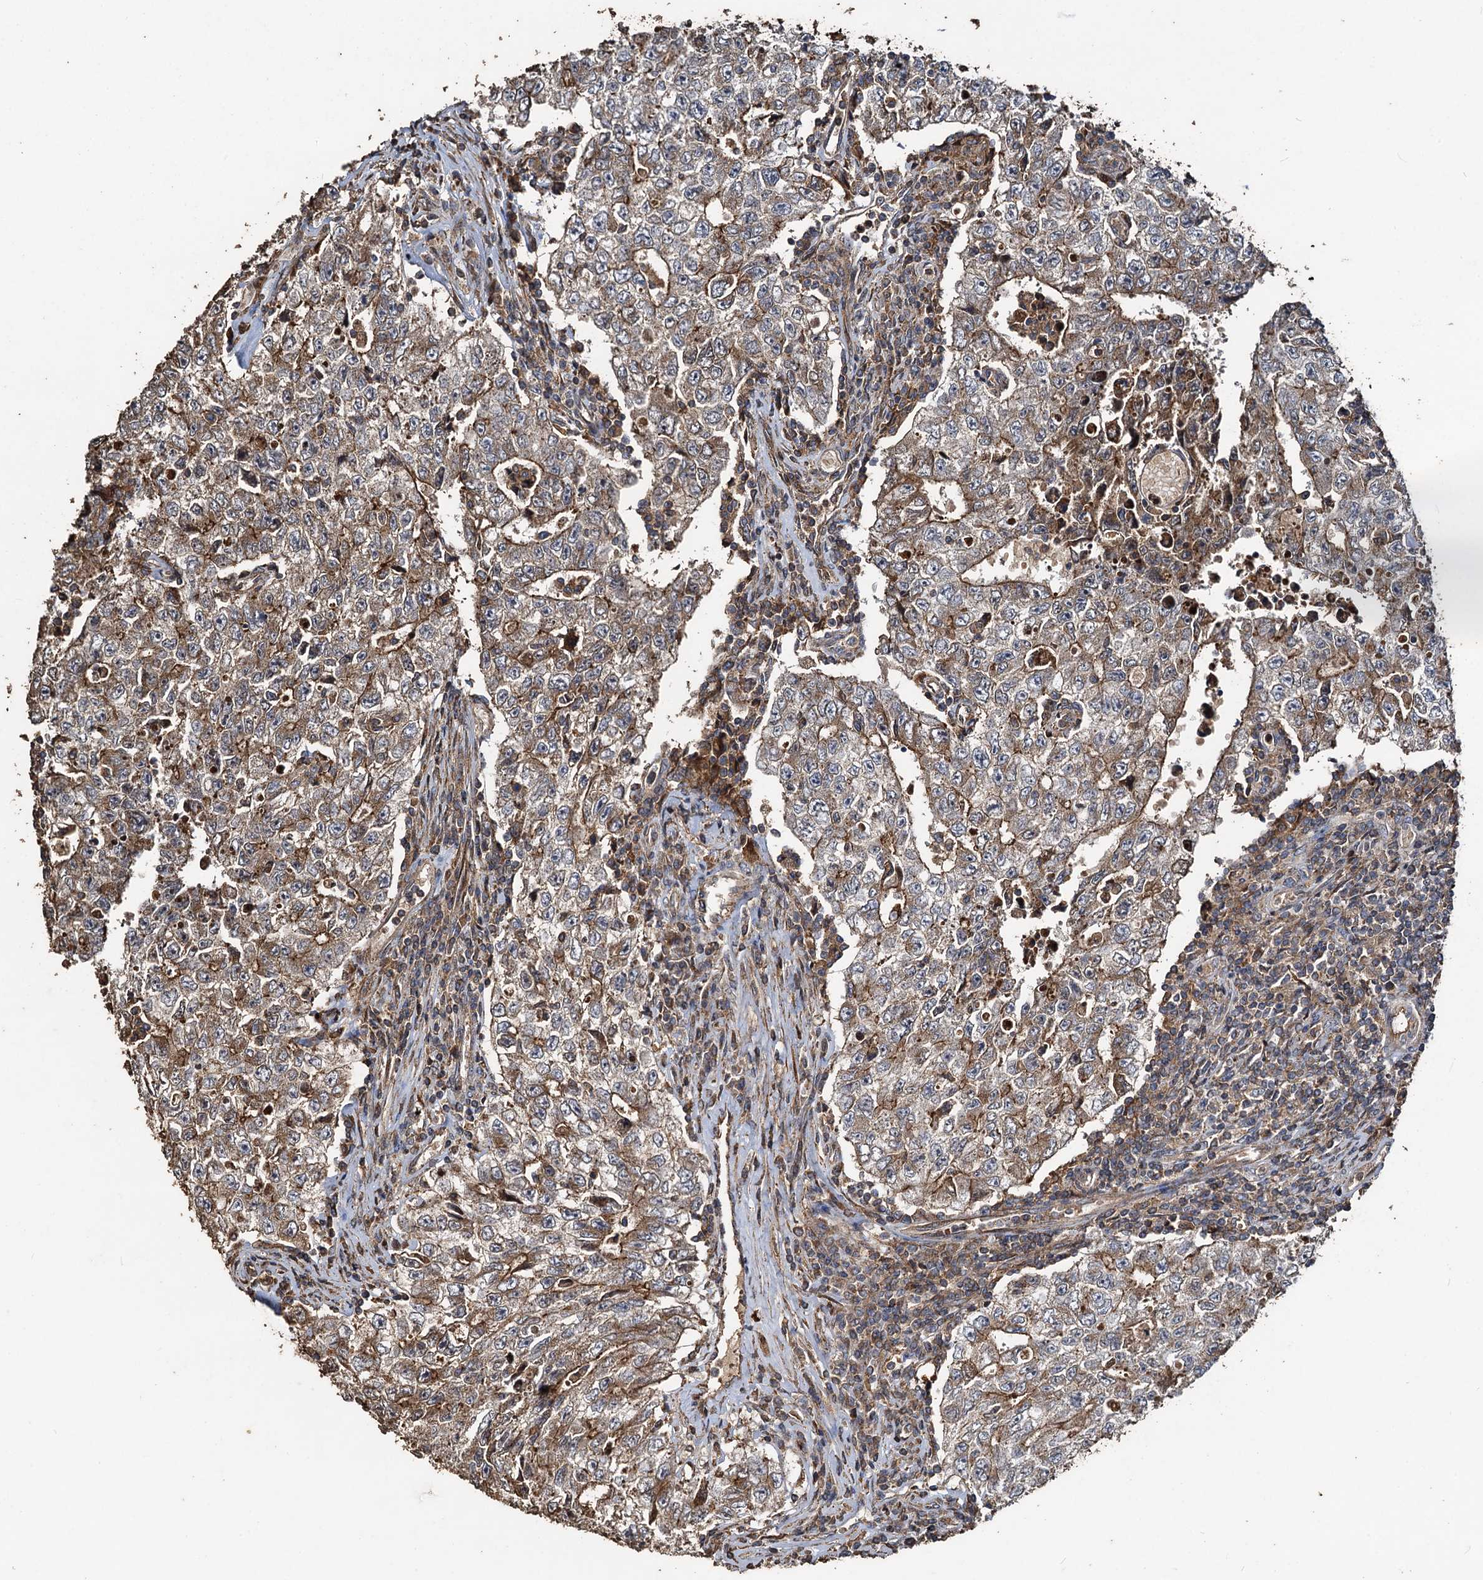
{"staining": {"intensity": "moderate", "quantity": "25%-75%", "location": "cytoplasmic/membranous"}, "tissue": "testis cancer", "cell_type": "Tumor cells", "image_type": "cancer", "snomed": [{"axis": "morphology", "description": "Carcinoma, Embryonal, NOS"}, {"axis": "topography", "description": "Testis"}], "caption": "Immunohistochemistry image of human embryonal carcinoma (testis) stained for a protein (brown), which displays medium levels of moderate cytoplasmic/membranous expression in approximately 25%-75% of tumor cells.", "gene": "NOTCH2NLA", "patient": {"sex": "male", "age": 17}}